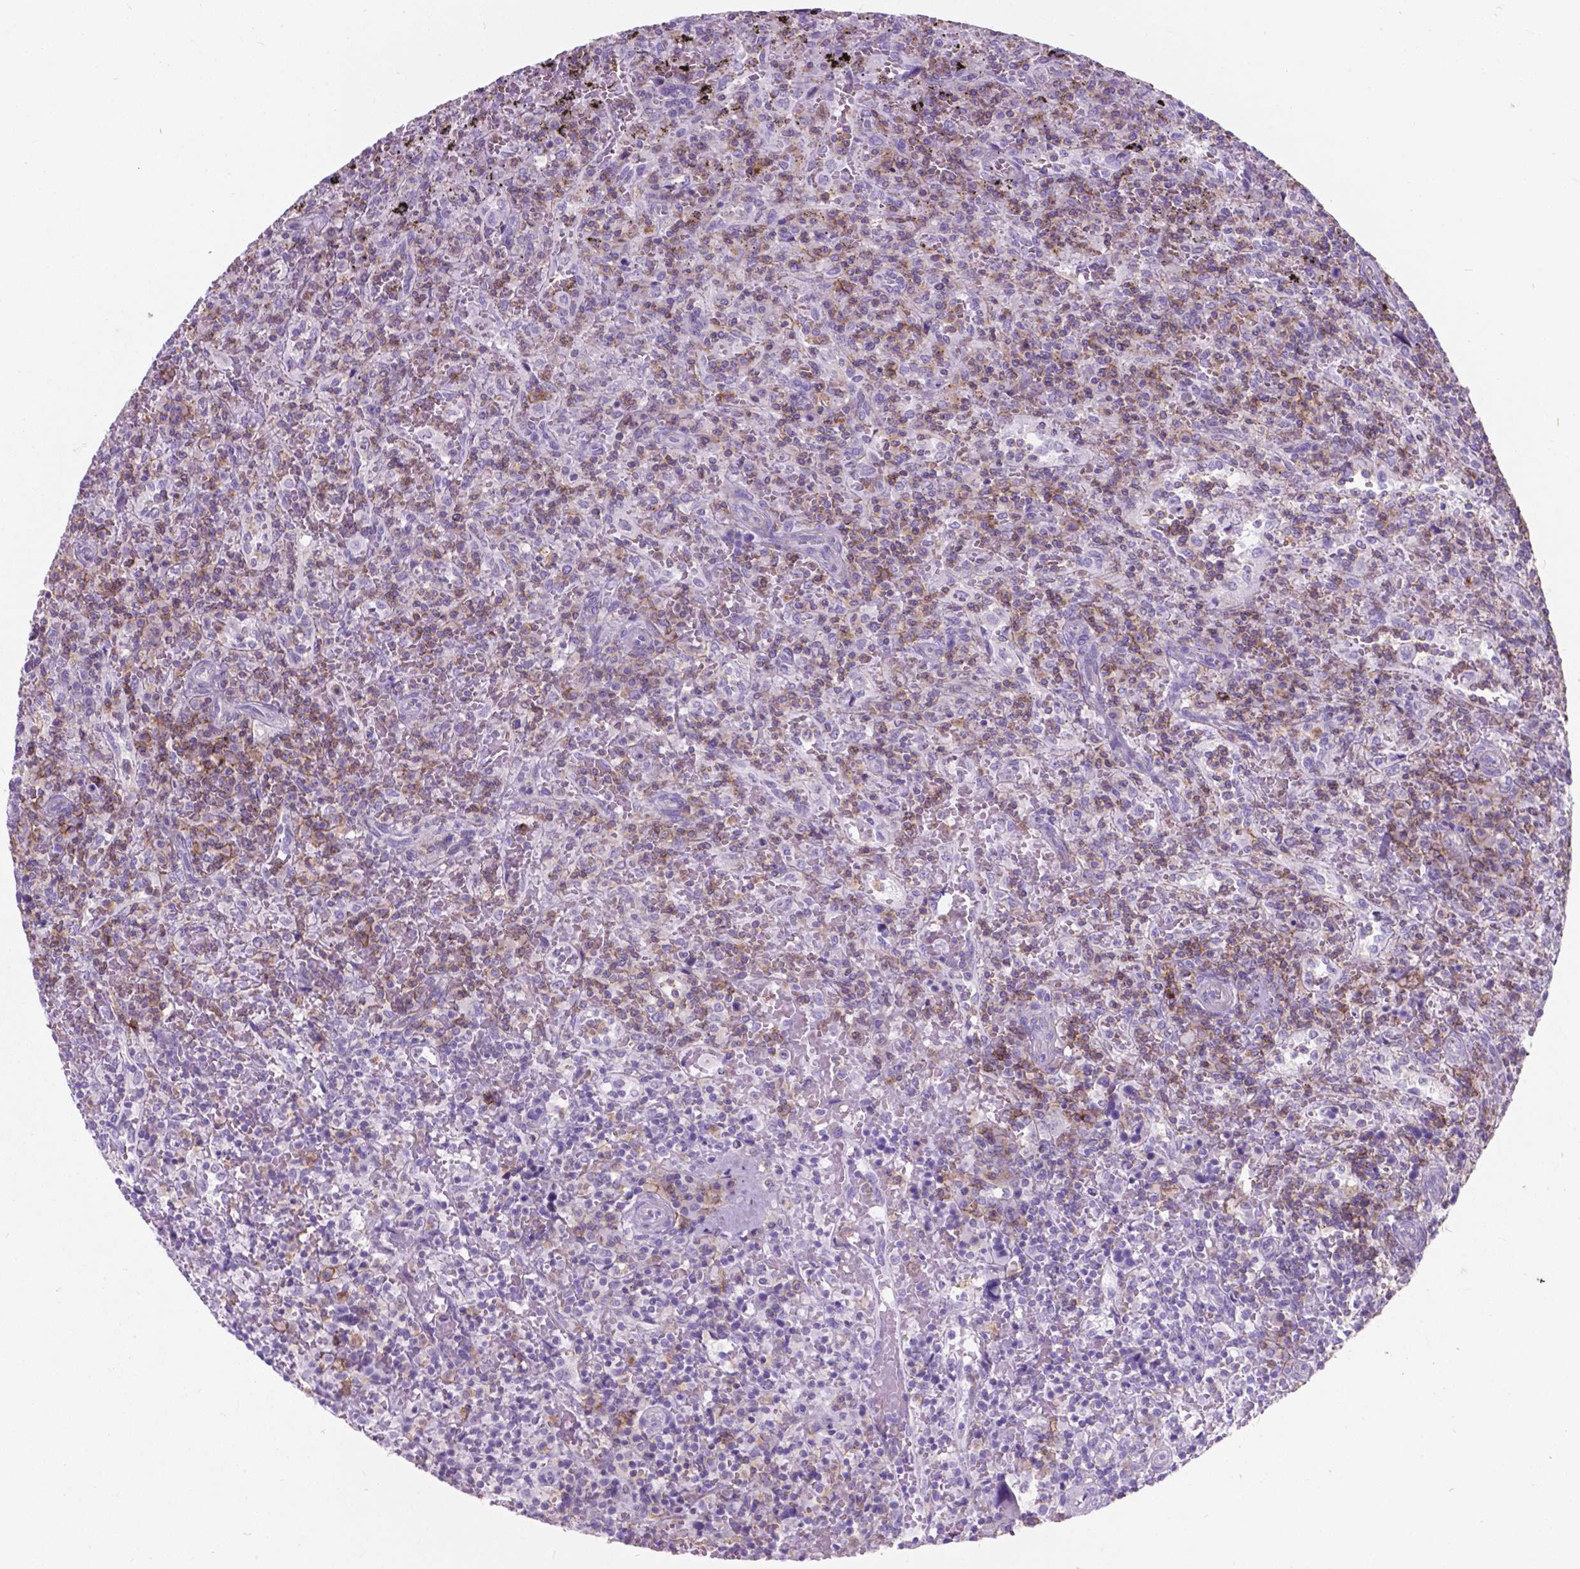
{"staining": {"intensity": "moderate", "quantity": "<25%", "location": "cytoplasmic/membranous"}, "tissue": "lymphoma", "cell_type": "Tumor cells", "image_type": "cancer", "snomed": [{"axis": "morphology", "description": "Malignant lymphoma, non-Hodgkin's type, Low grade"}, {"axis": "topography", "description": "Spleen"}], "caption": "Immunohistochemistry (IHC) (DAB) staining of low-grade malignant lymphoma, non-Hodgkin's type reveals moderate cytoplasmic/membranous protein expression in about <25% of tumor cells.", "gene": "KIAA0040", "patient": {"sex": "male", "age": 62}}